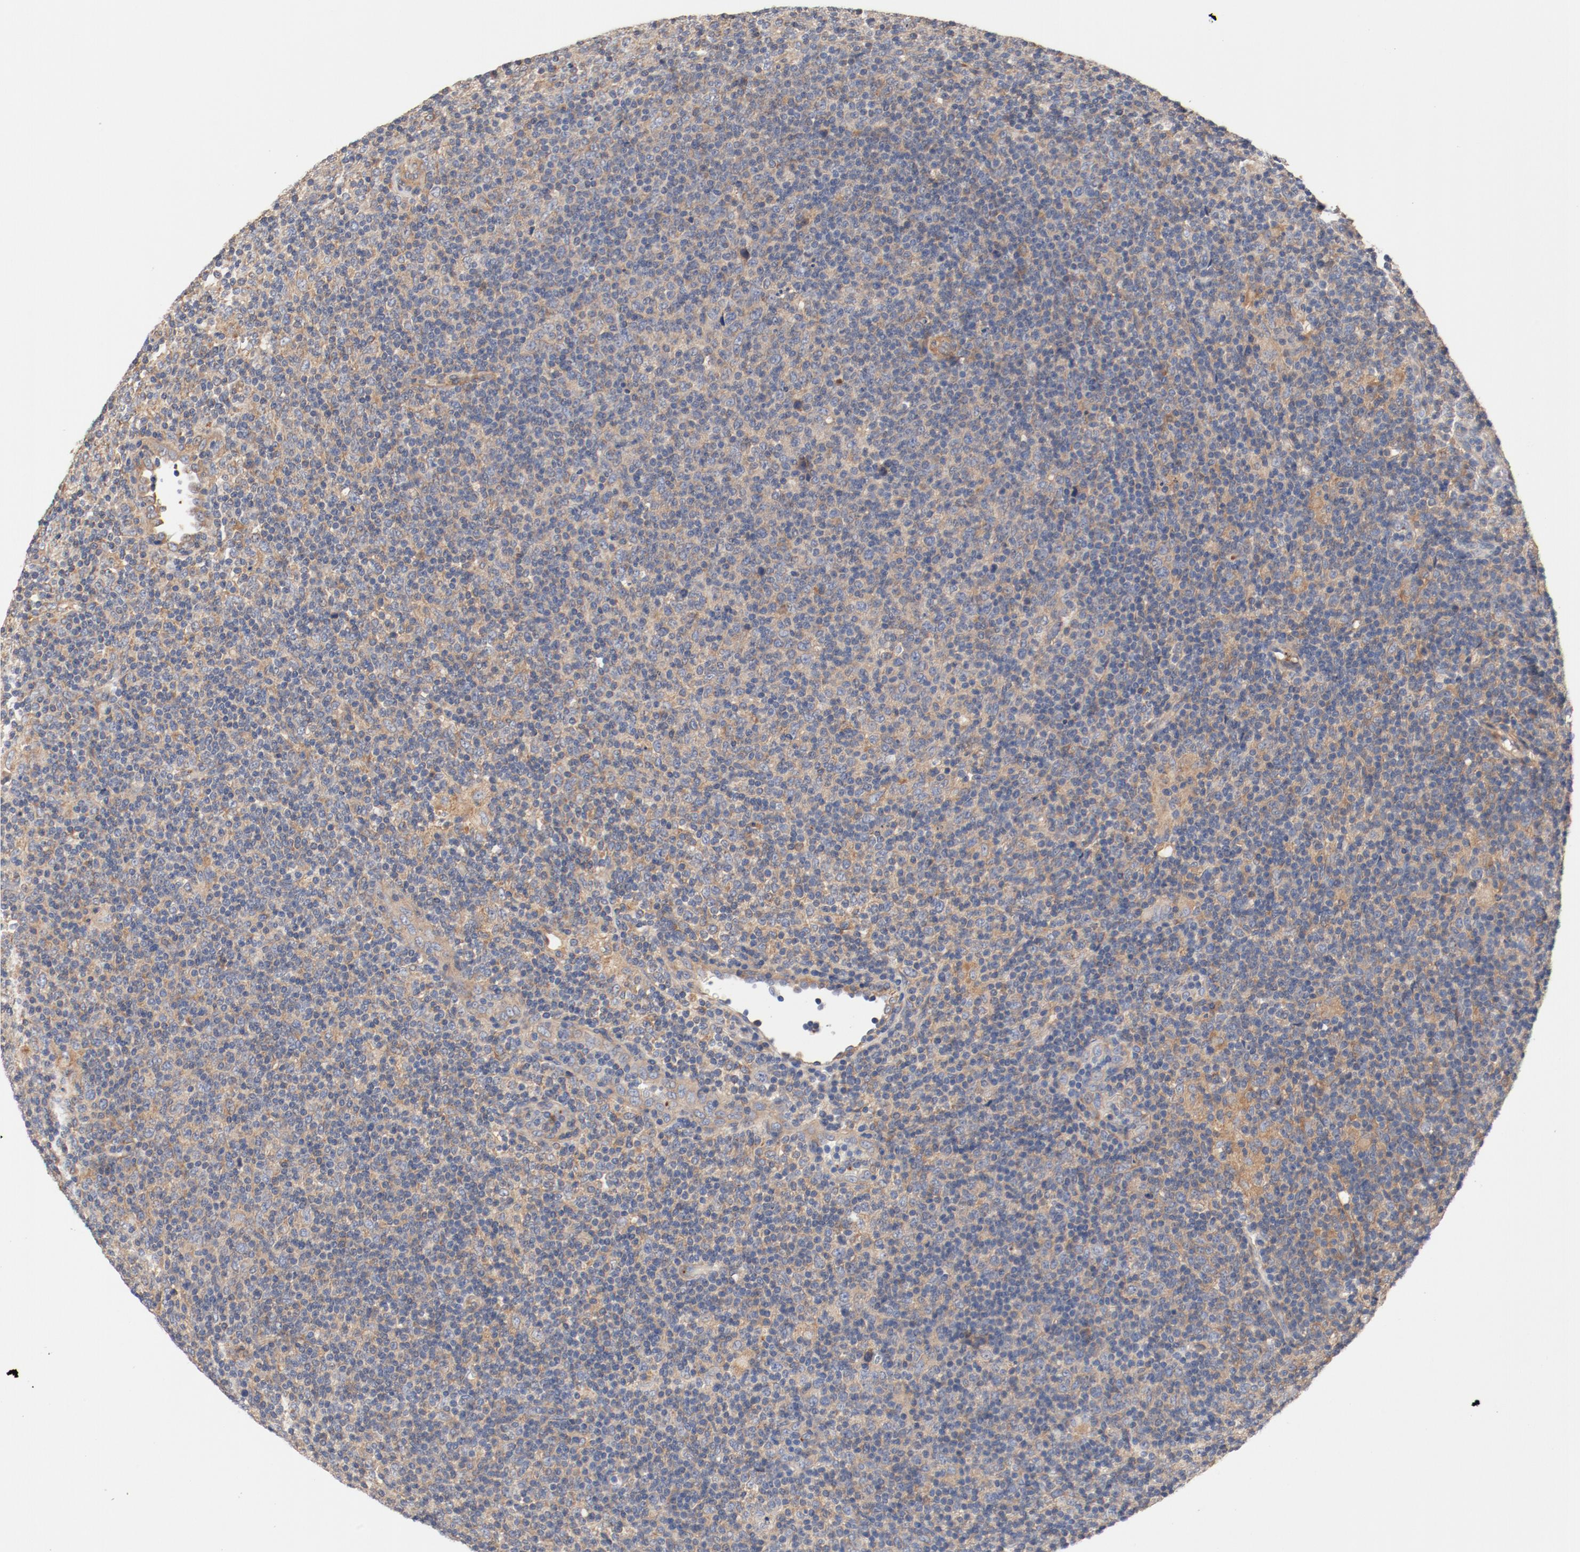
{"staining": {"intensity": "weak", "quantity": ">75%", "location": "cytoplasmic/membranous"}, "tissue": "lymphoma", "cell_type": "Tumor cells", "image_type": "cancer", "snomed": [{"axis": "morphology", "description": "Malignant lymphoma, non-Hodgkin's type, Low grade"}, {"axis": "topography", "description": "Lymph node"}], "caption": "High-magnification brightfield microscopy of malignant lymphoma, non-Hodgkin's type (low-grade) stained with DAB (3,3'-diaminobenzidine) (brown) and counterstained with hematoxylin (blue). tumor cells exhibit weak cytoplasmic/membranous expression is appreciated in about>75% of cells.", "gene": "ILK", "patient": {"sex": "male", "age": 70}}